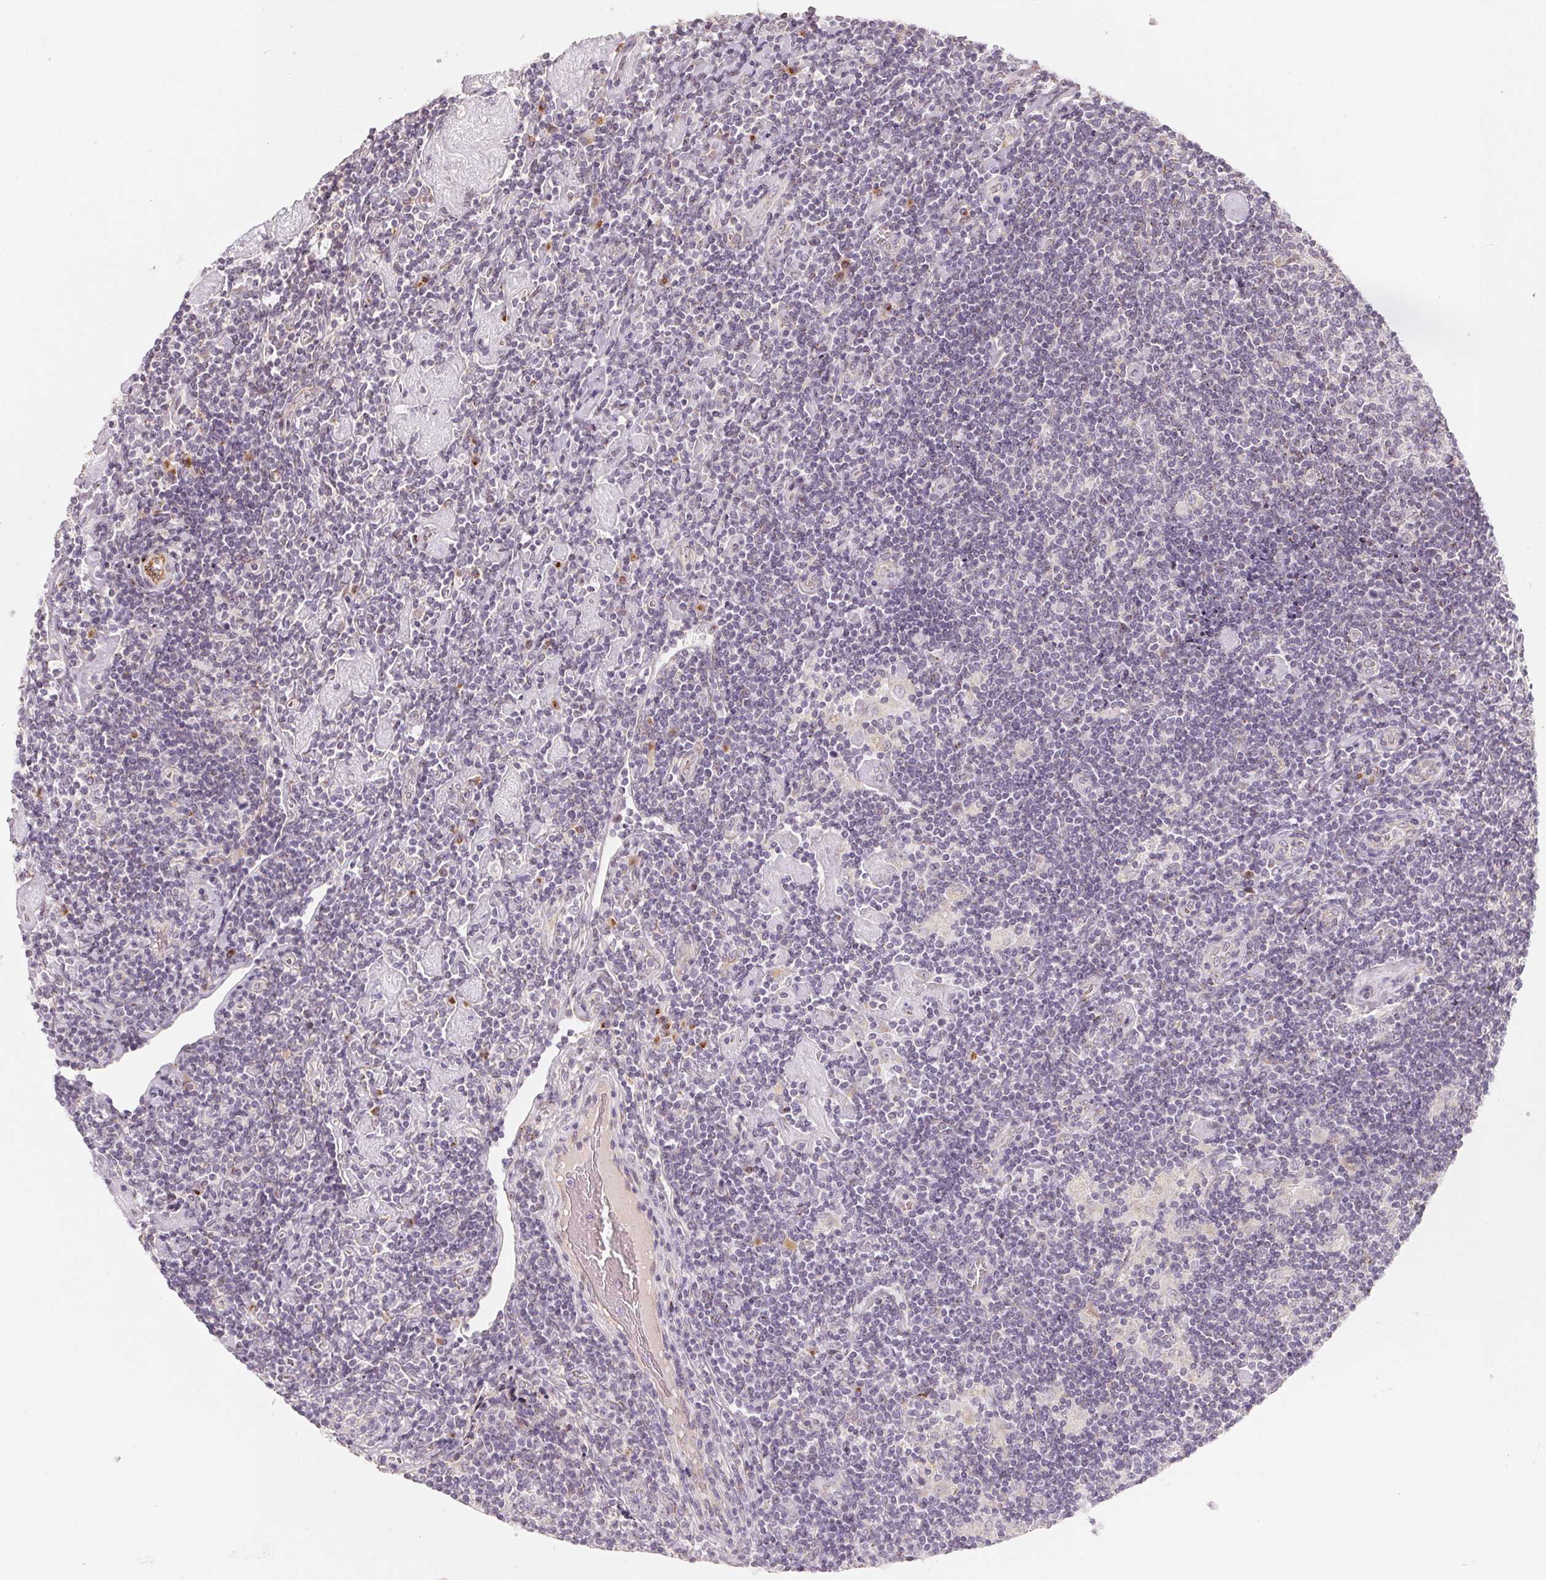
{"staining": {"intensity": "negative", "quantity": "none", "location": "none"}, "tissue": "lymphoma", "cell_type": "Tumor cells", "image_type": "cancer", "snomed": [{"axis": "morphology", "description": "Hodgkin's disease, NOS"}, {"axis": "topography", "description": "Lymph node"}], "caption": "This is an immunohistochemistry (IHC) photomicrograph of human Hodgkin's disease. There is no staining in tumor cells.", "gene": "TMSB15B", "patient": {"sex": "male", "age": 40}}